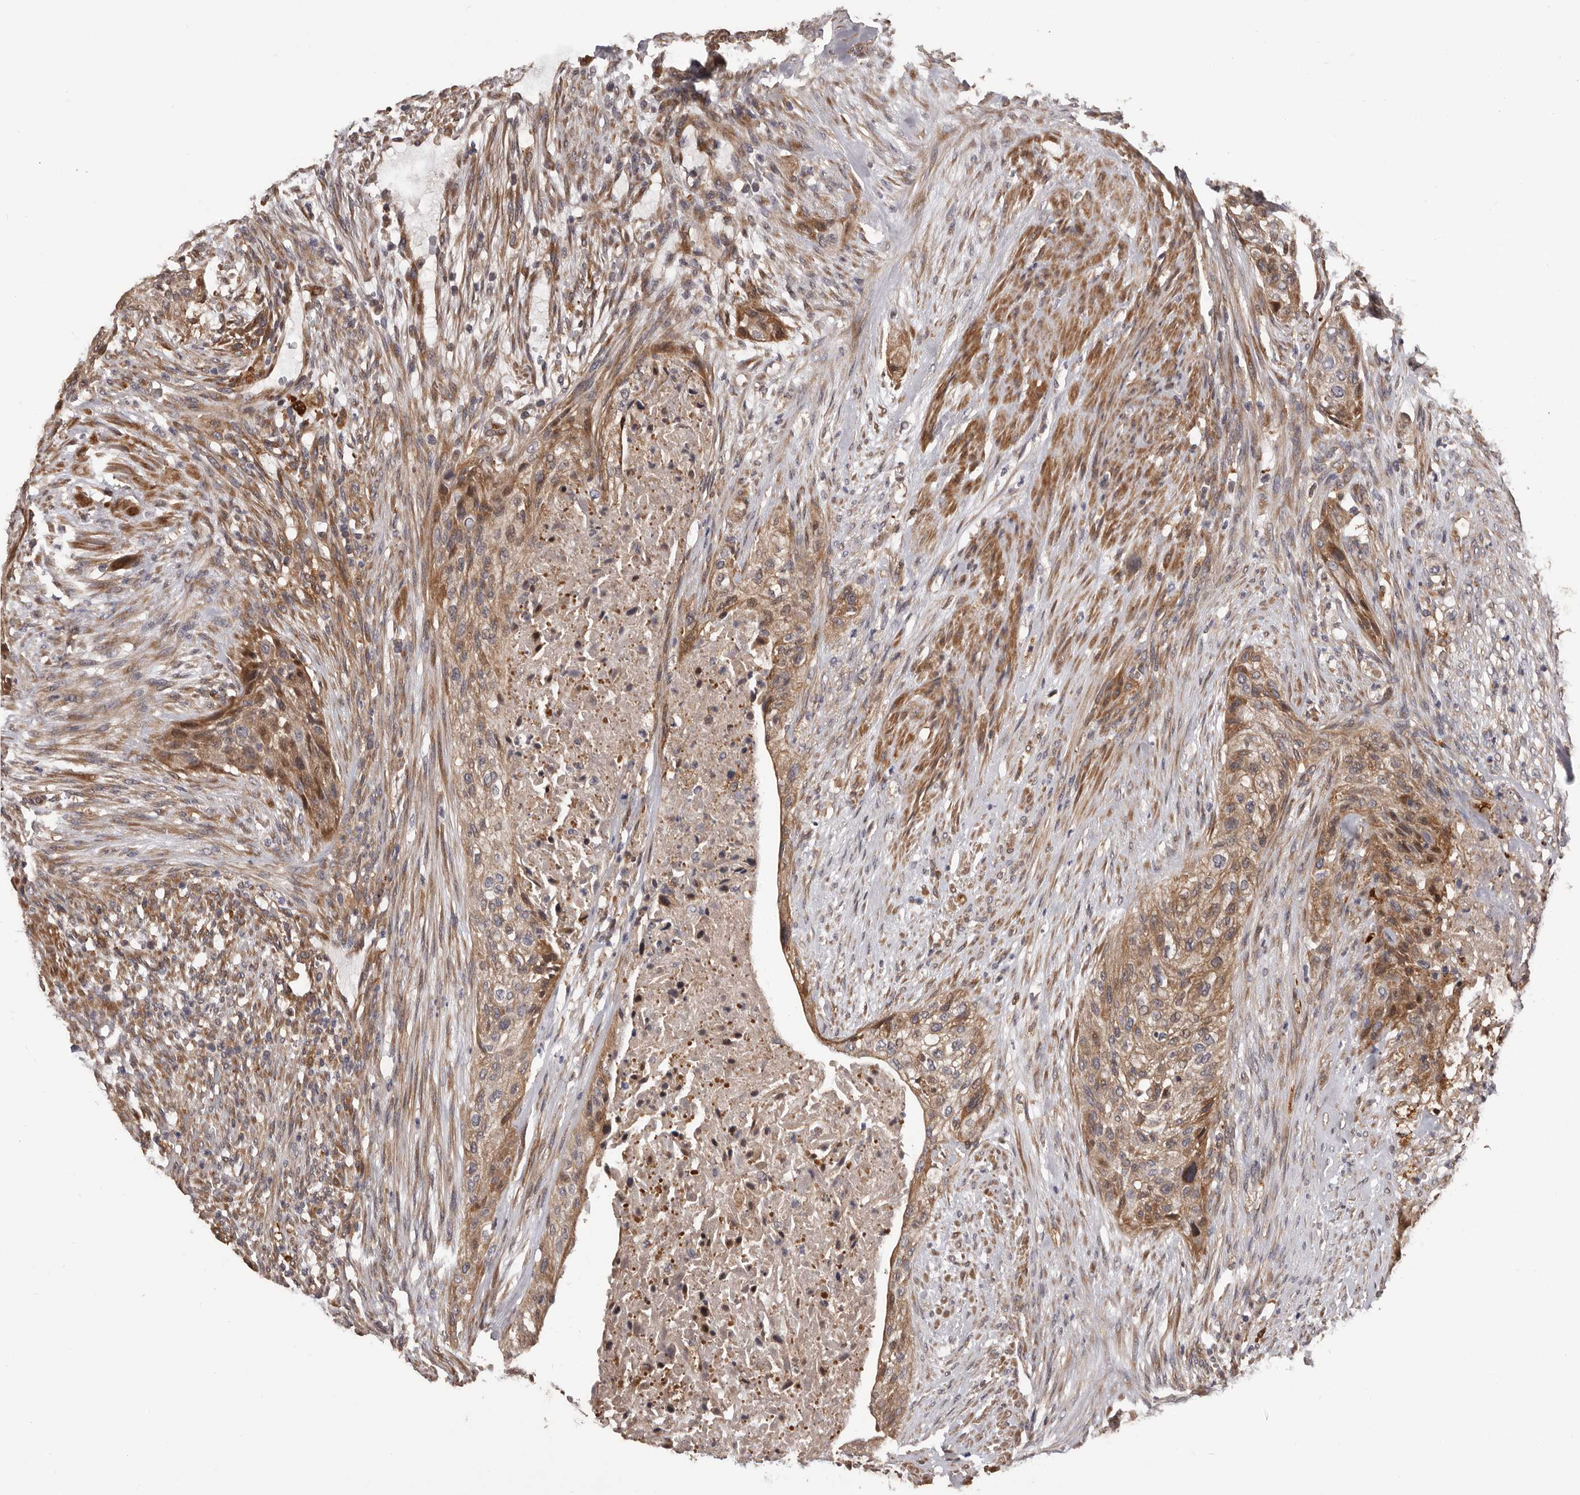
{"staining": {"intensity": "moderate", "quantity": ">75%", "location": "cytoplasmic/membranous"}, "tissue": "urothelial cancer", "cell_type": "Tumor cells", "image_type": "cancer", "snomed": [{"axis": "morphology", "description": "Urothelial carcinoma, High grade"}, {"axis": "topography", "description": "Urinary bladder"}], "caption": "IHC of human high-grade urothelial carcinoma exhibits medium levels of moderate cytoplasmic/membranous expression in approximately >75% of tumor cells.", "gene": "ADAMTS2", "patient": {"sex": "male", "age": 35}}